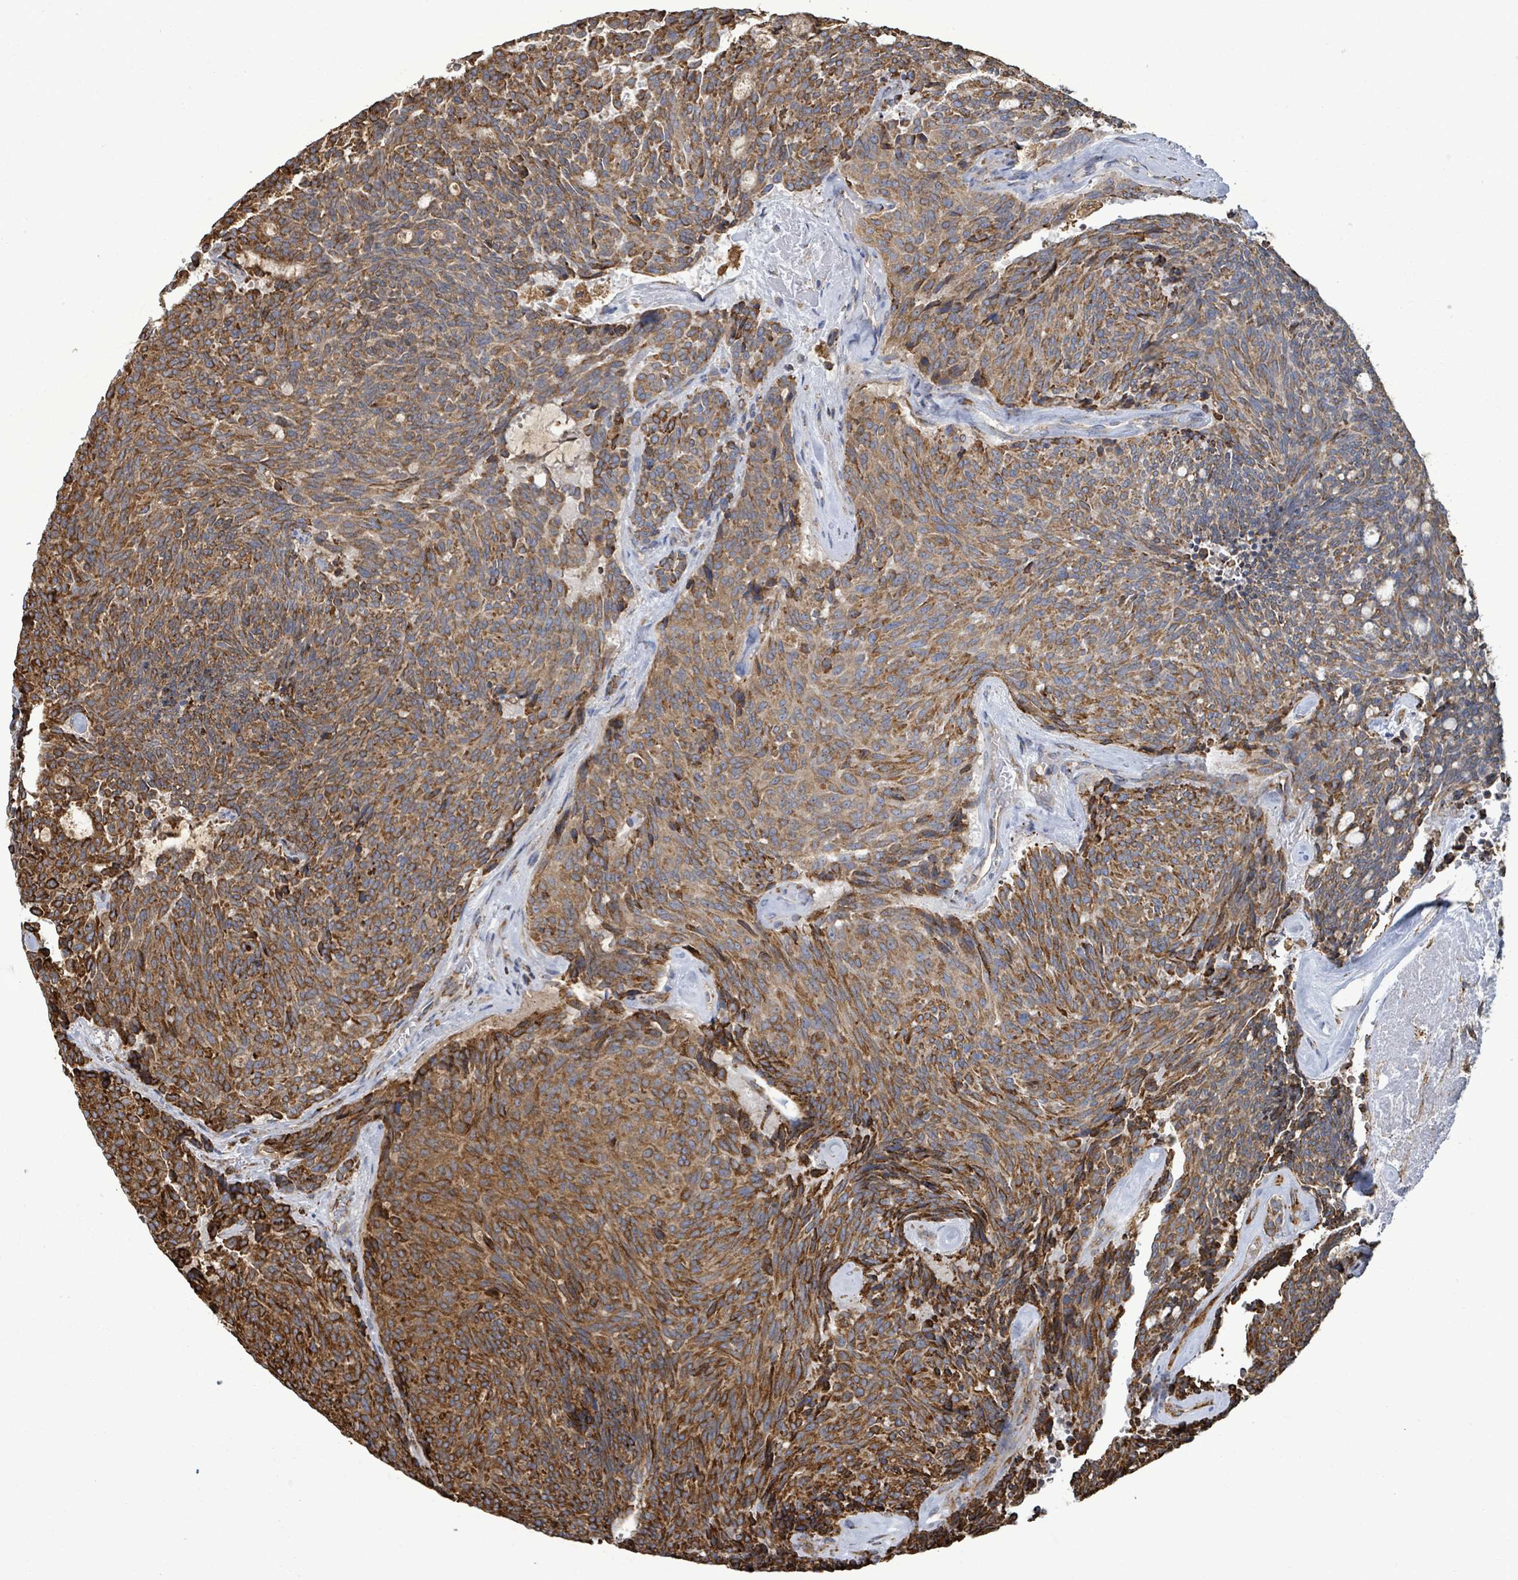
{"staining": {"intensity": "strong", "quantity": ">75%", "location": "cytoplasmic/membranous"}, "tissue": "carcinoid", "cell_type": "Tumor cells", "image_type": "cancer", "snomed": [{"axis": "morphology", "description": "Carcinoid, malignant, NOS"}, {"axis": "topography", "description": "Pancreas"}], "caption": "Carcinoid stained for a protein demonstrates strong cytoplasmic/membranous positivity in tumor cells.", "gene": "RFPL4A", "patient": {"sex": "female", "age": 54}}